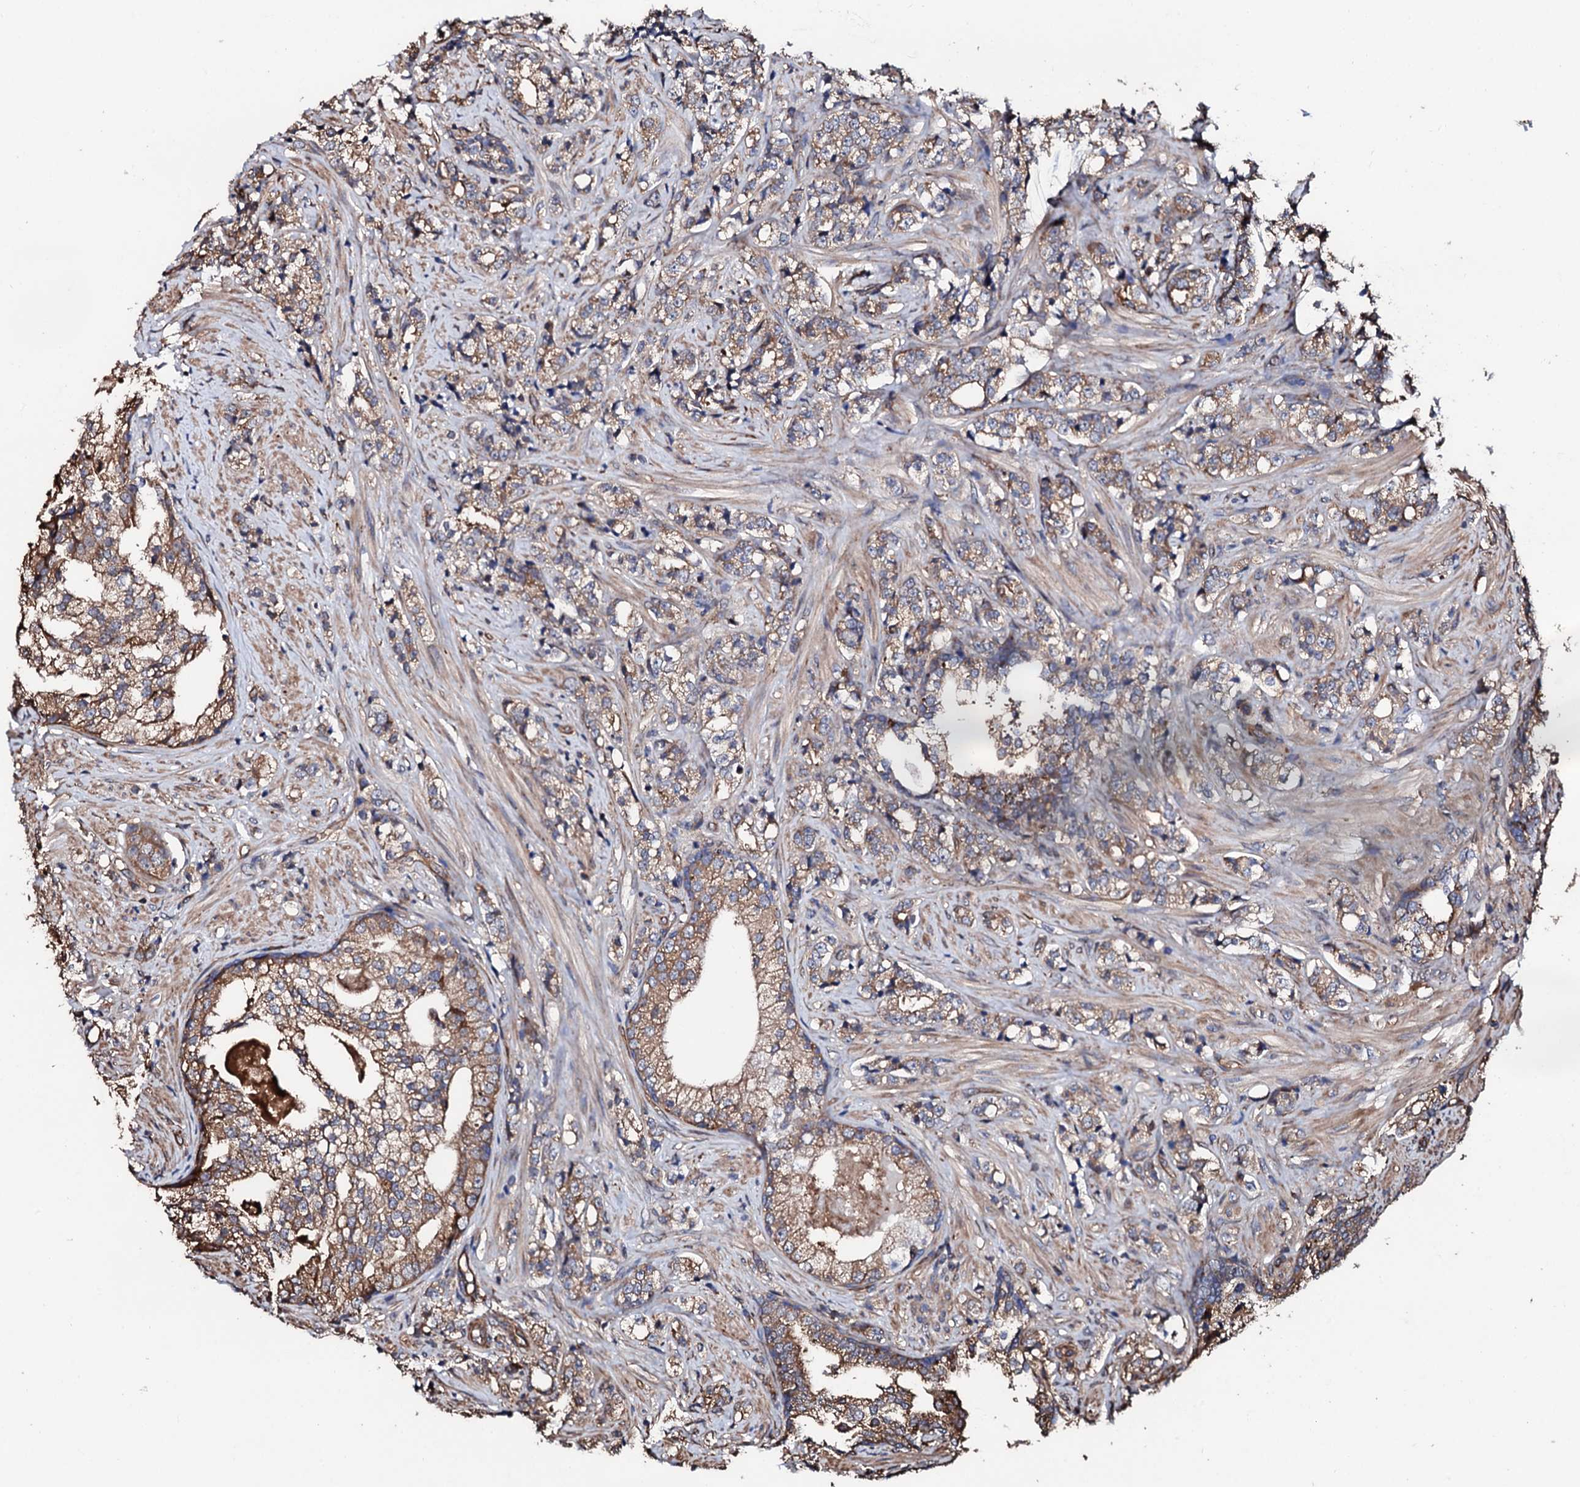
{"staining": {"intensity": "moderate", "quantity": ">75%", "location": "cytoplasmic/membranous"}, "tissue": "prostate cancer", "cell_type": "Tumor cells", "image_type": "cancer", "snomed": [{"axis": "morphology", "description": "Adenocarcinoma, High grade"}, {"axis": "topography", "description": "Prostate"}], "caption": "Protein staining by immunohistochemistry (IHC) displays moderate cytoplasmic/membranous positivity in approximately >75% of tumor cells in prostate cancer (high-grade adenocarcinoma).", "gene": "CKAP5", "patient": {"sex": "male", "age": 69}}